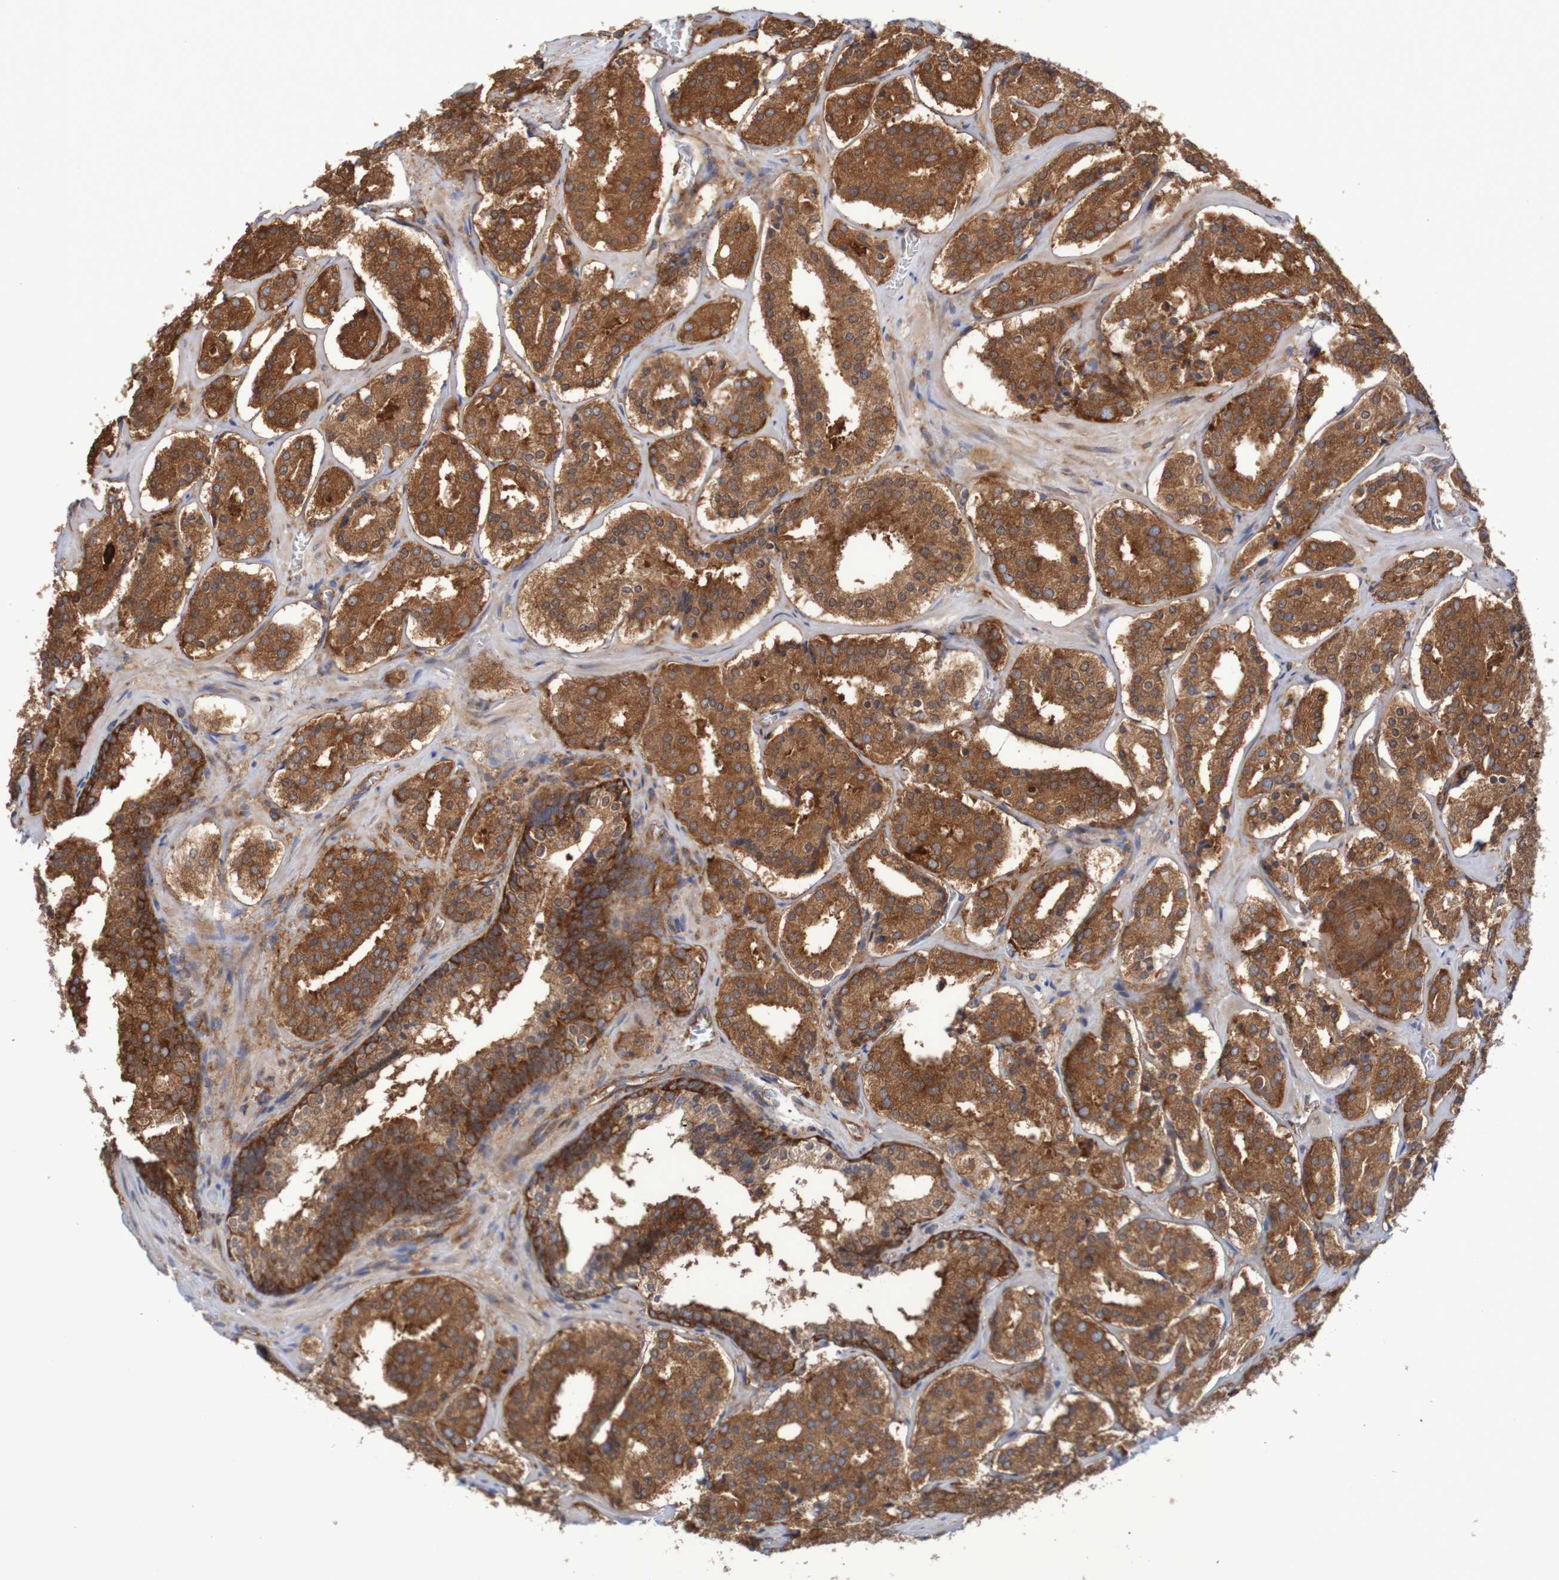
{"staining": {"intensity": "strong", "quantity": ">75%", "location": "cytoplasmic/membranous"}, "tissue": "prostate cancer", "cell_type": "Tumor cells", "image_type": "cancer", "snomed": [{"axis": "morphology", "description": "Adenocarcinoma, High grade"}, {"axis": "topography", "description": "Prostate"}], "caption": "IHC of prostate cancer (adenocarcinoma (high-grade)) shows high levels of strong cytoplasmic/membranous expression in approximately >75% of tumor cells.", "gene": "LRRC47", "patient": {"sex": "male", "age": 60}}